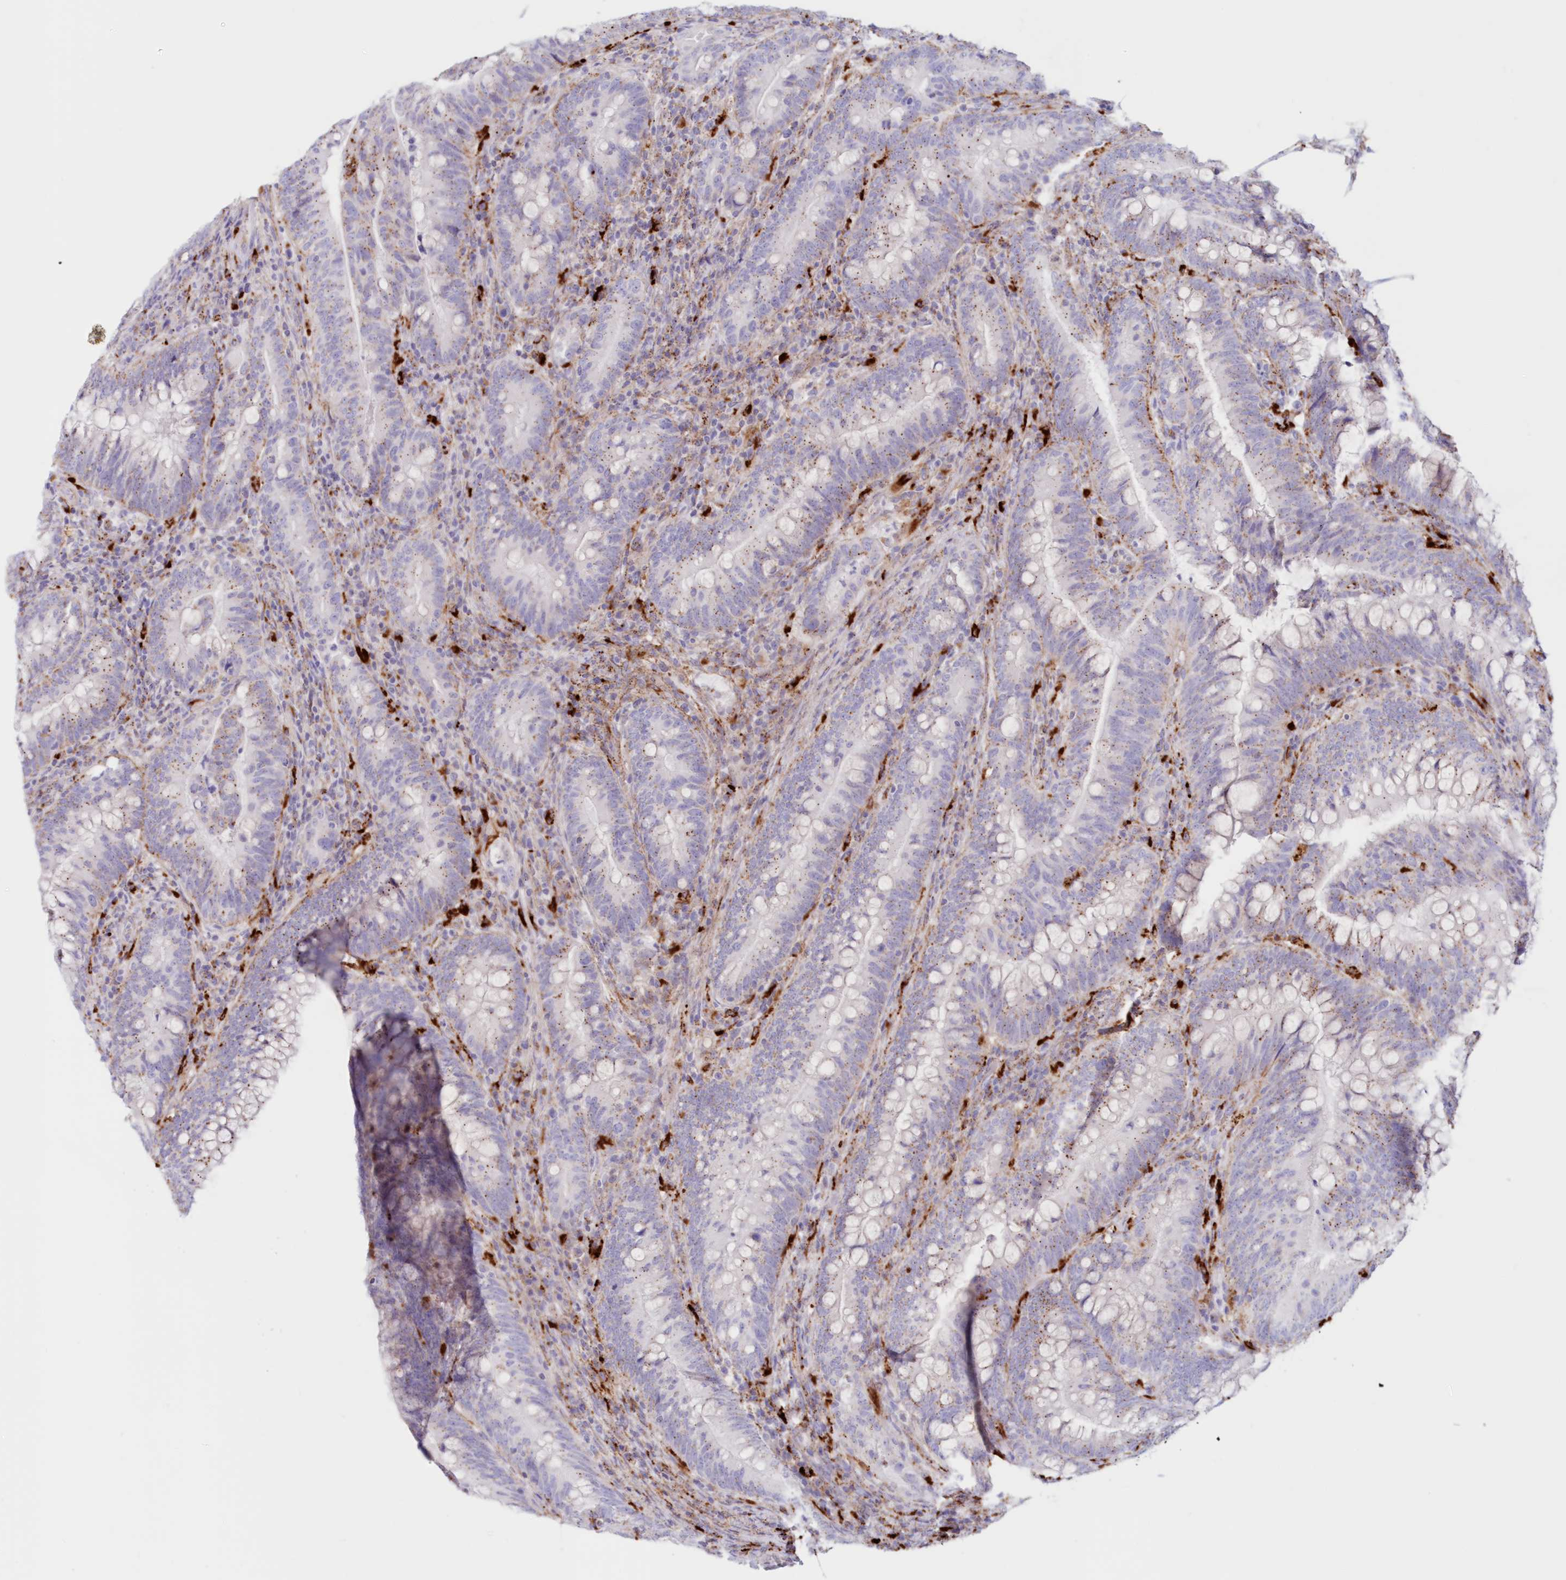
{"staining": {"intensity": "weak", "quantity": "25%-75%", "location": "cytoplasmic/membranous"}, "tissue": "colorectal cancer", "cell_type": "Tumor cells", "image_type": "cancer", "snomed": [{"axis": "morphology", "description": "Adenocarcinoma, NOS"}, {"axis": "topography", "description": "Colon"}], "caption": "Colorectal cancer (adenocarcinoma) stained with IHC demonstrates weak cytoplasmic/membranous expression in about 25%-75% of tumor cells.", "gene": "TPP1", "patient": {"sex": "female", "age": 66}}